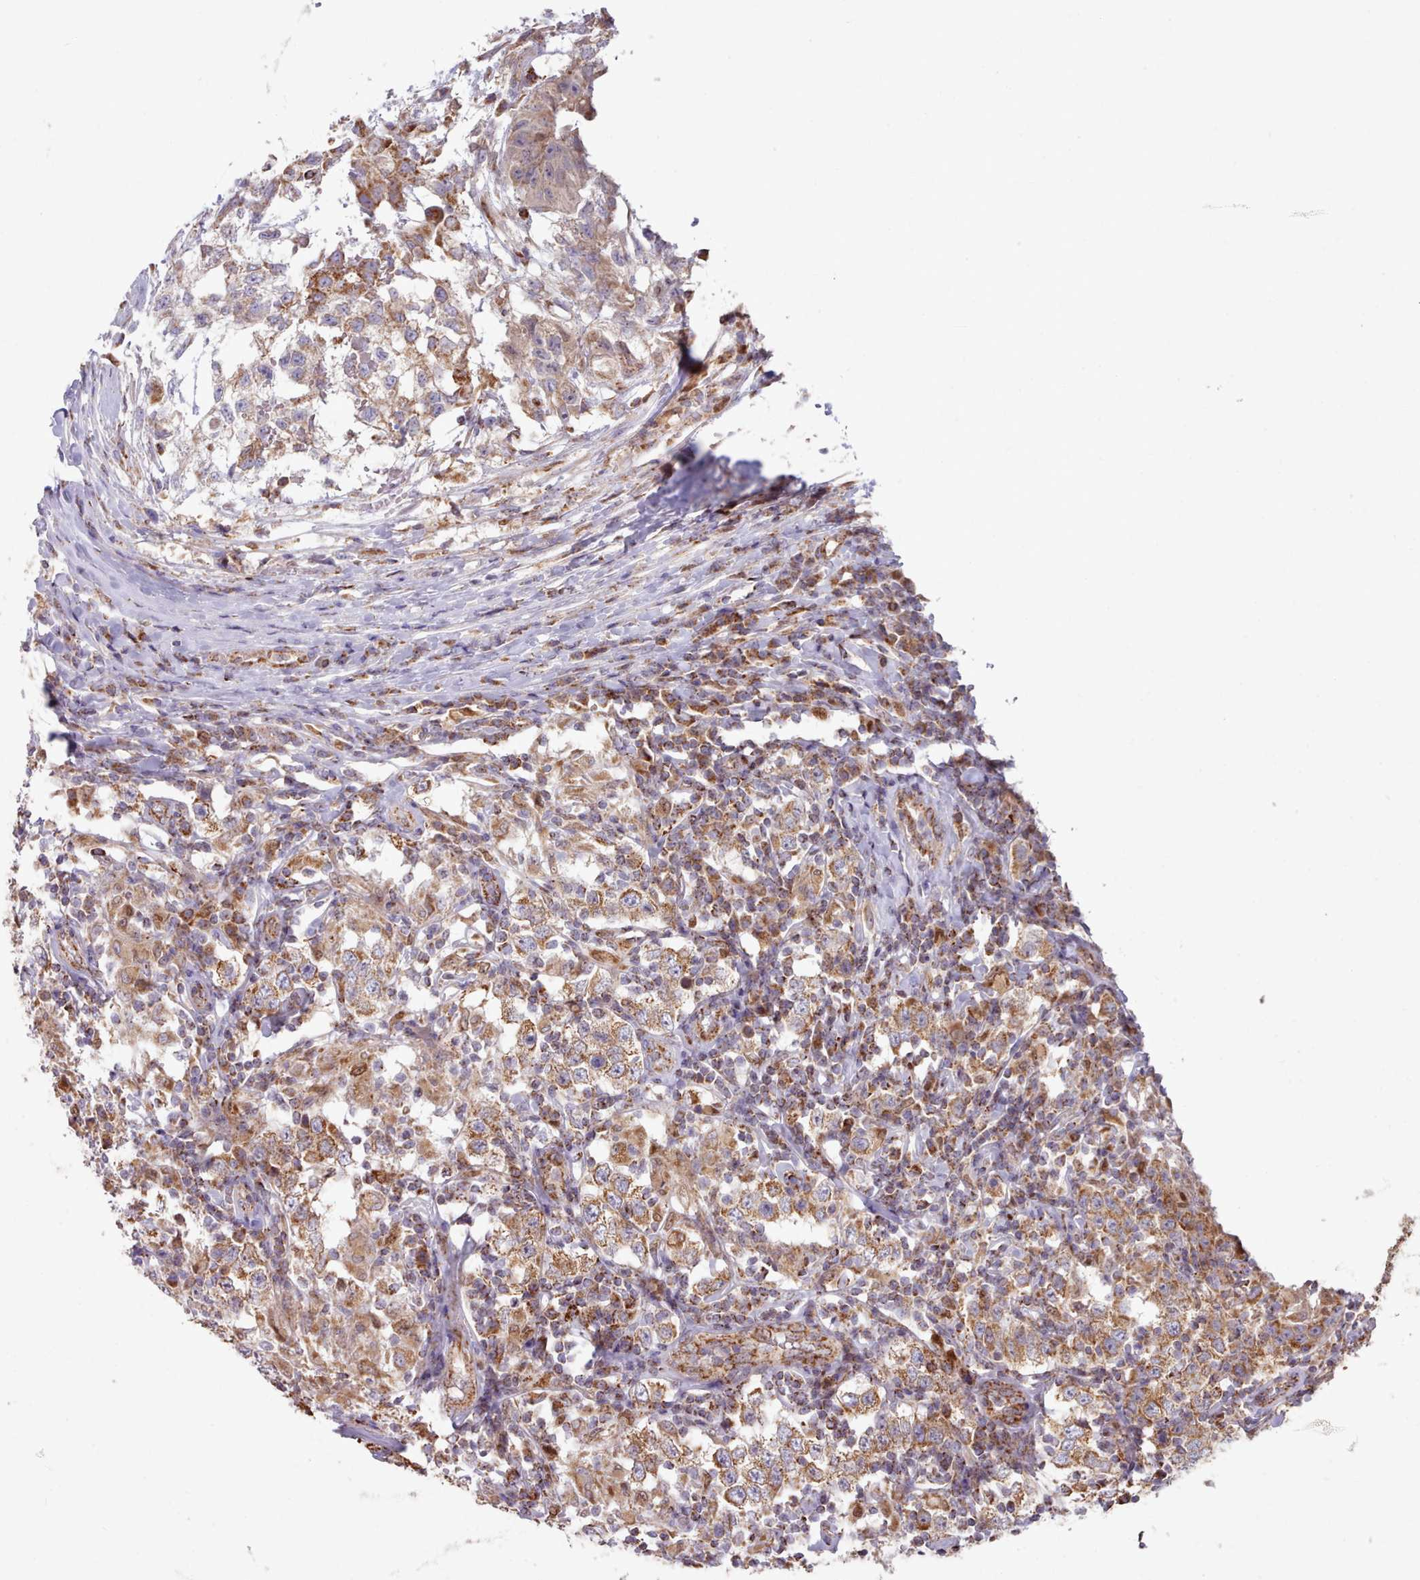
{"staining": {"intensity": "moderate", "quantity": ">75%", "location": "cytoplasmic/membranous"}, "tissue": "testis cancer", "cell_type": "Tumor cells", "image_type": "cancer", "snomed": [{"axis": "morphology", "description": "Seminoma, NOS"}, {"axis": "morphology", "description": "Carcinoma, Embryonal, NOS"}, {"axis": "topography", "description": "Testis"}], "caption": "Immunohistochemistry (DAB) staining of human embryonal carcinoma (testis) shows moderate cytoplasmic/membranous protein expression in approximately >75% of tumor cells.", "gene": "HSDL2", "patient": {"sex": "male", "age": 41}}